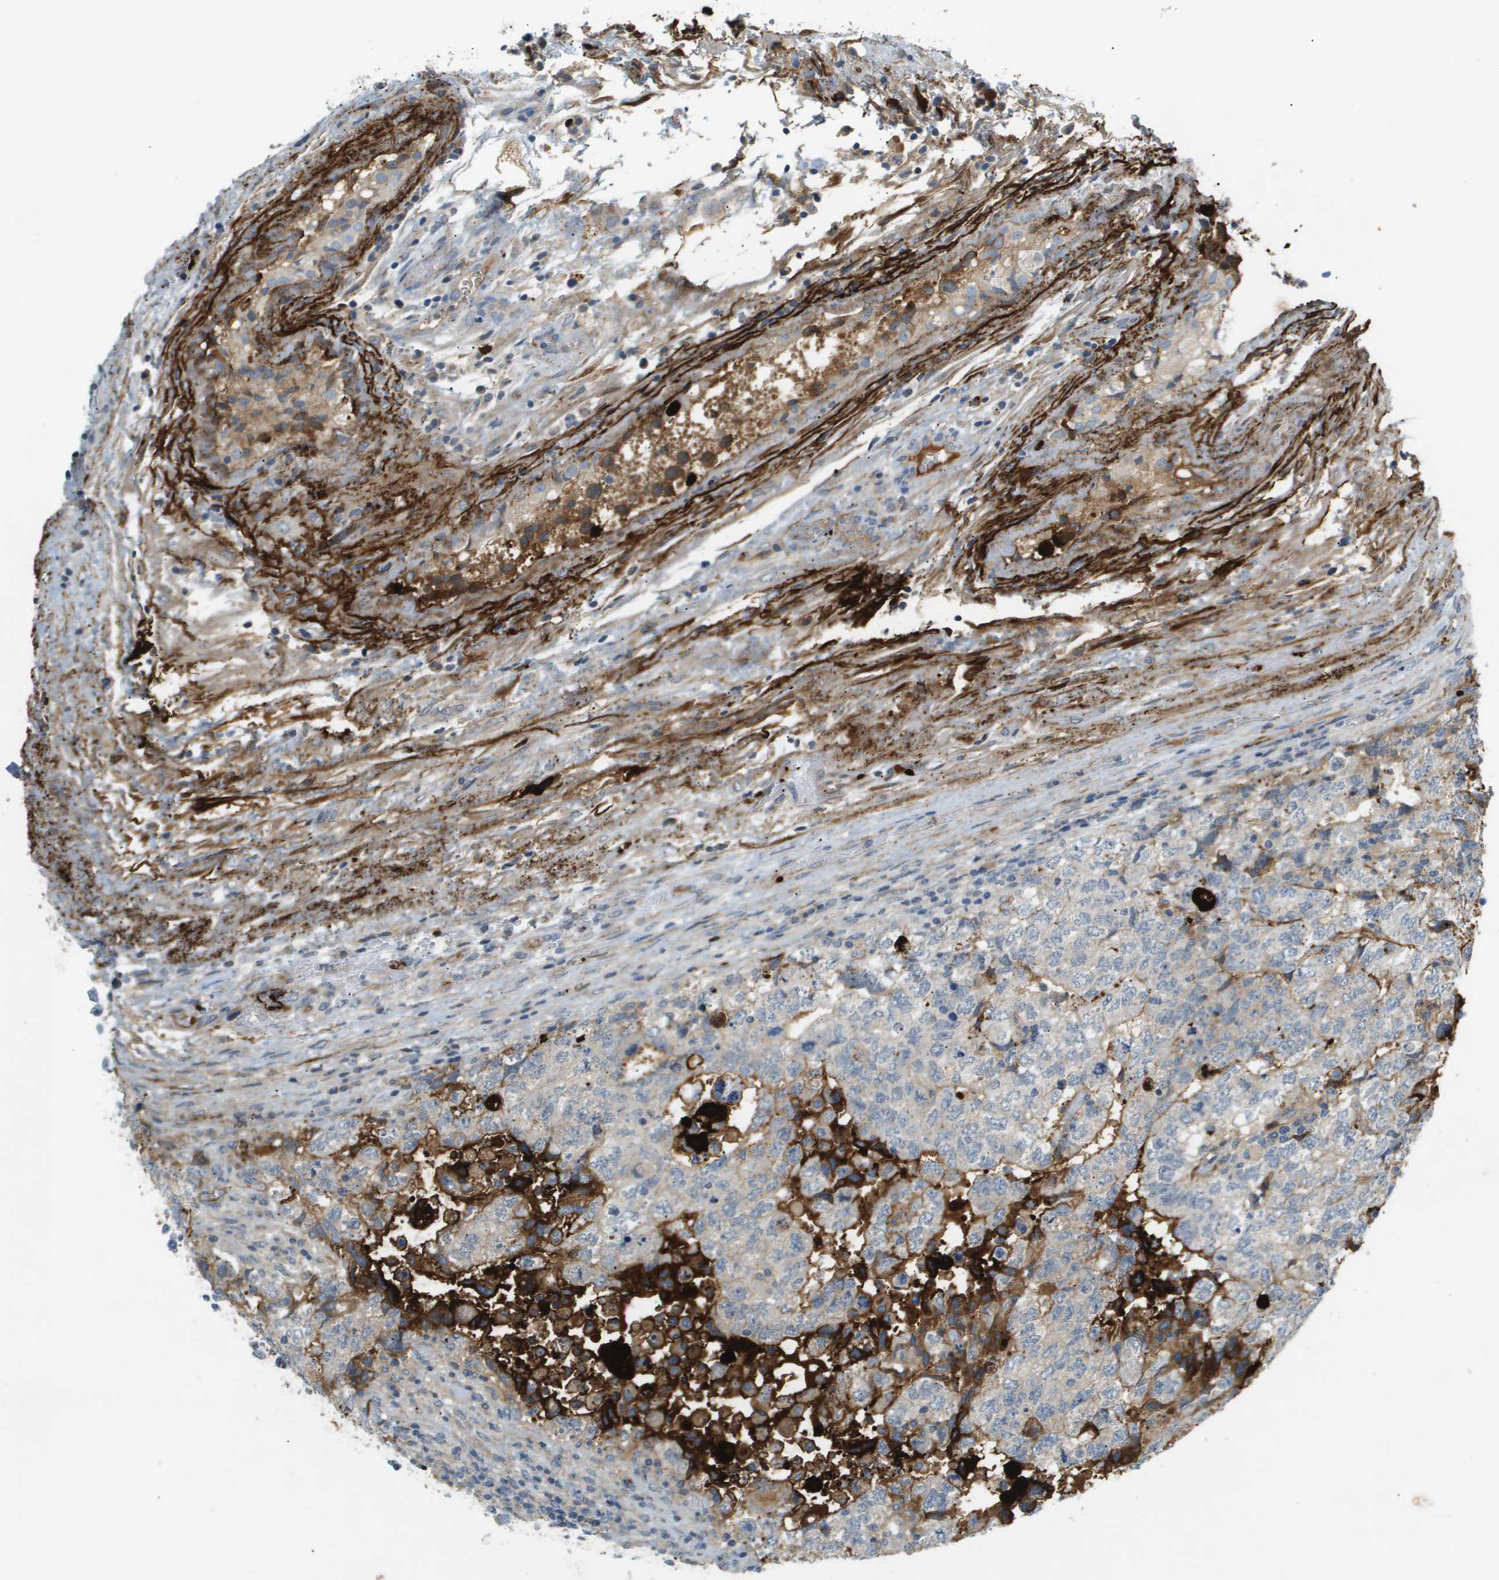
{"staining": {"intensity": "negative", "quantity": "none", "location": "none"}, "tissue": "testis cancer", "cell_type": "Tumor cells", "image_type": "cancer", "snomed": [{"axis": "morphology", "description": "Carcinoma, Embryonal, NOS"}, {"axis": "topography", "description": "Testis"}], "caption": "Immunohistochemical staining of human testis embryonal carcinoma exhibits no significant positivity in tumor cells.", "gene": "VTN", "patient": {"sex": "male", "age": 36}}